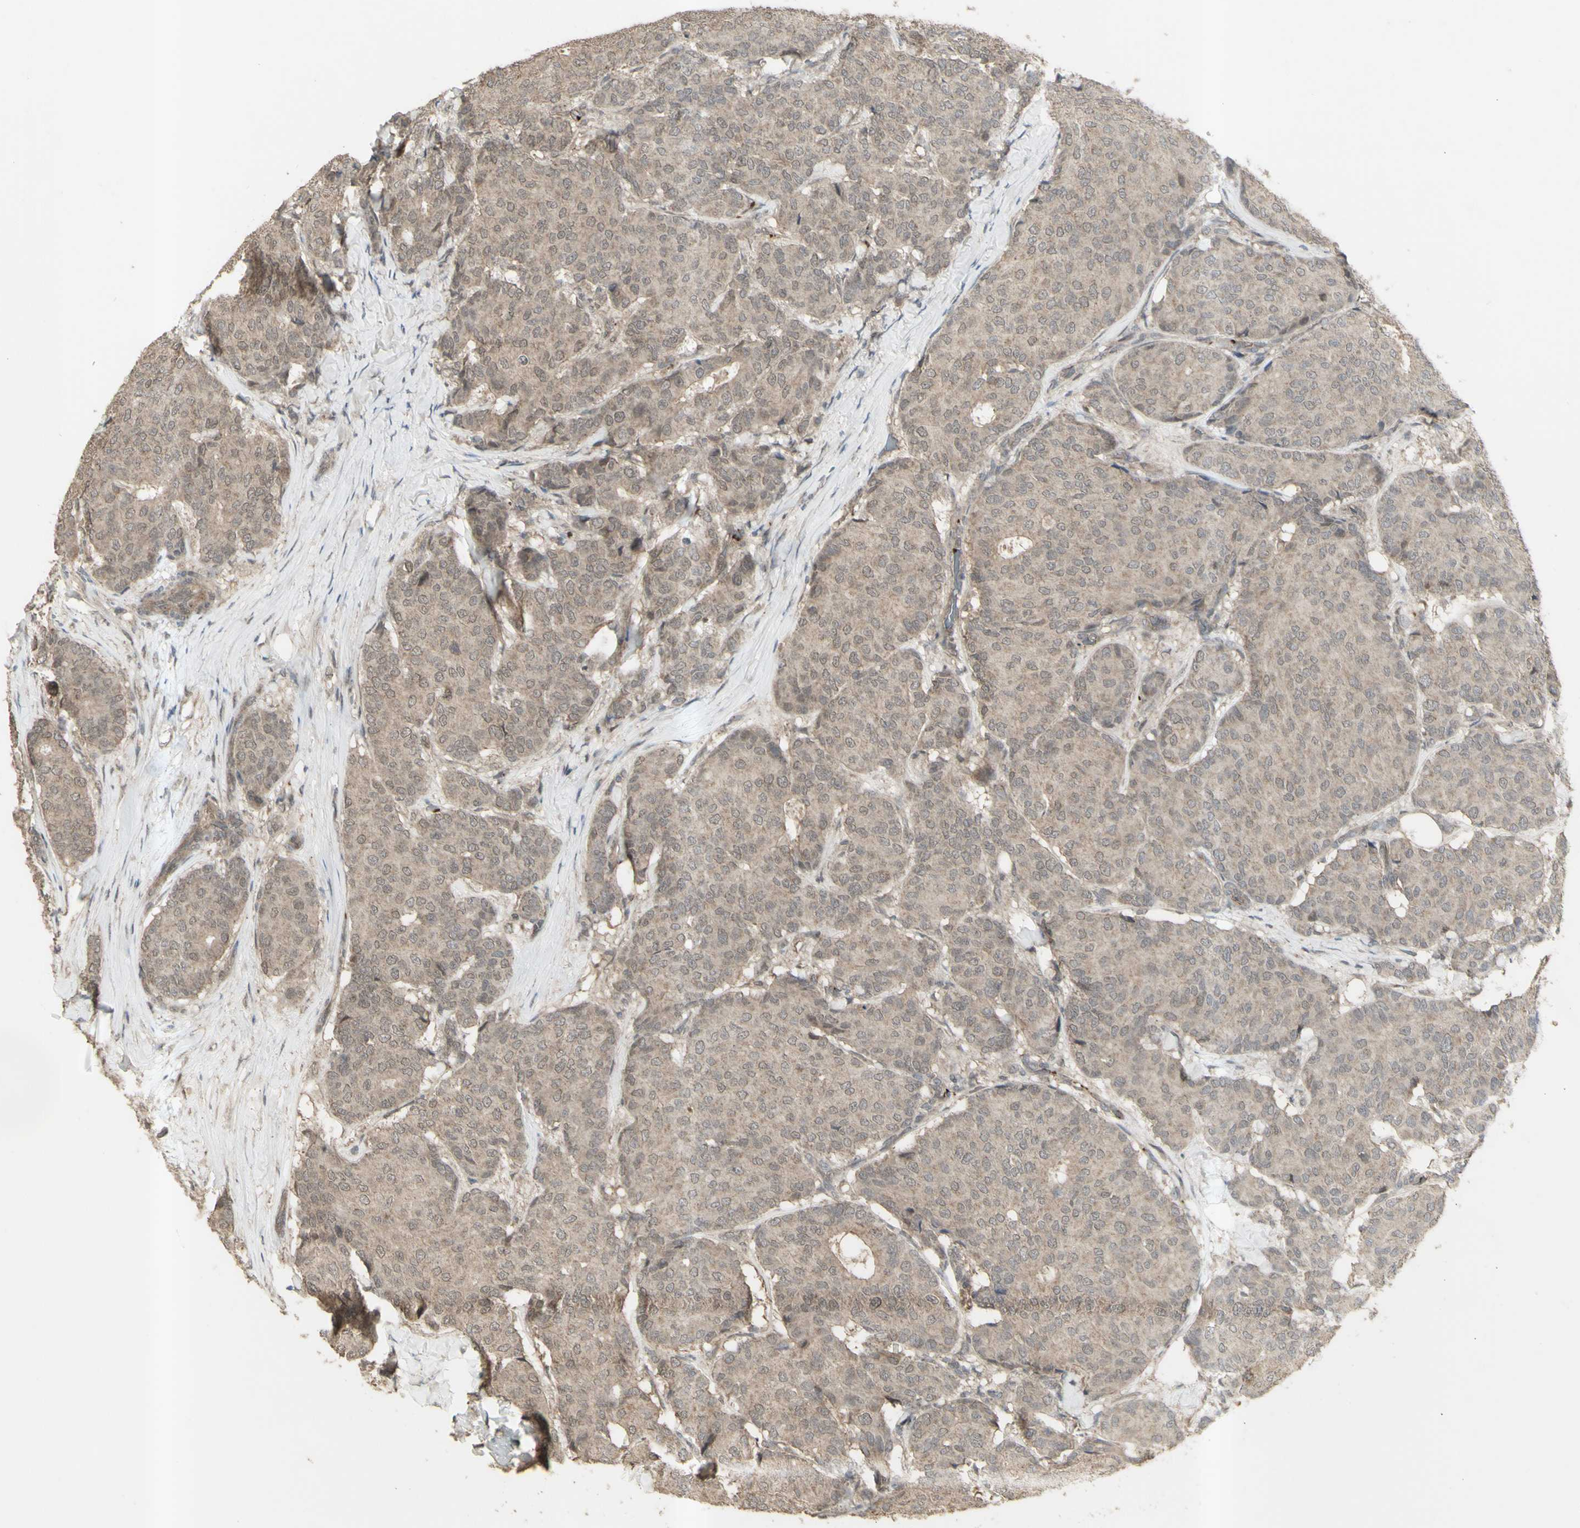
{"staining": {"intensity": "weak", "quantity": ">75%", "location": "cytoplasmic/membranous"}, "tissue": "breast cancer", "cell_type": "Tumor cells", "image_type": "cancer", "snomed": [{"axis": "morphology", "description": "Duct carcinoma"}, {"axis": "topography", "description": "Breast"}], "caption": "Weak cytoplasmic/membranous protein positivity is appreciated in about >75% of tumor cells in breast infiltrating ductal carcinoma. (IHC, brightfield microscopy, high magnification).", "gene": "ALOX12", "patient": {"sex": "female", "age": 75}}